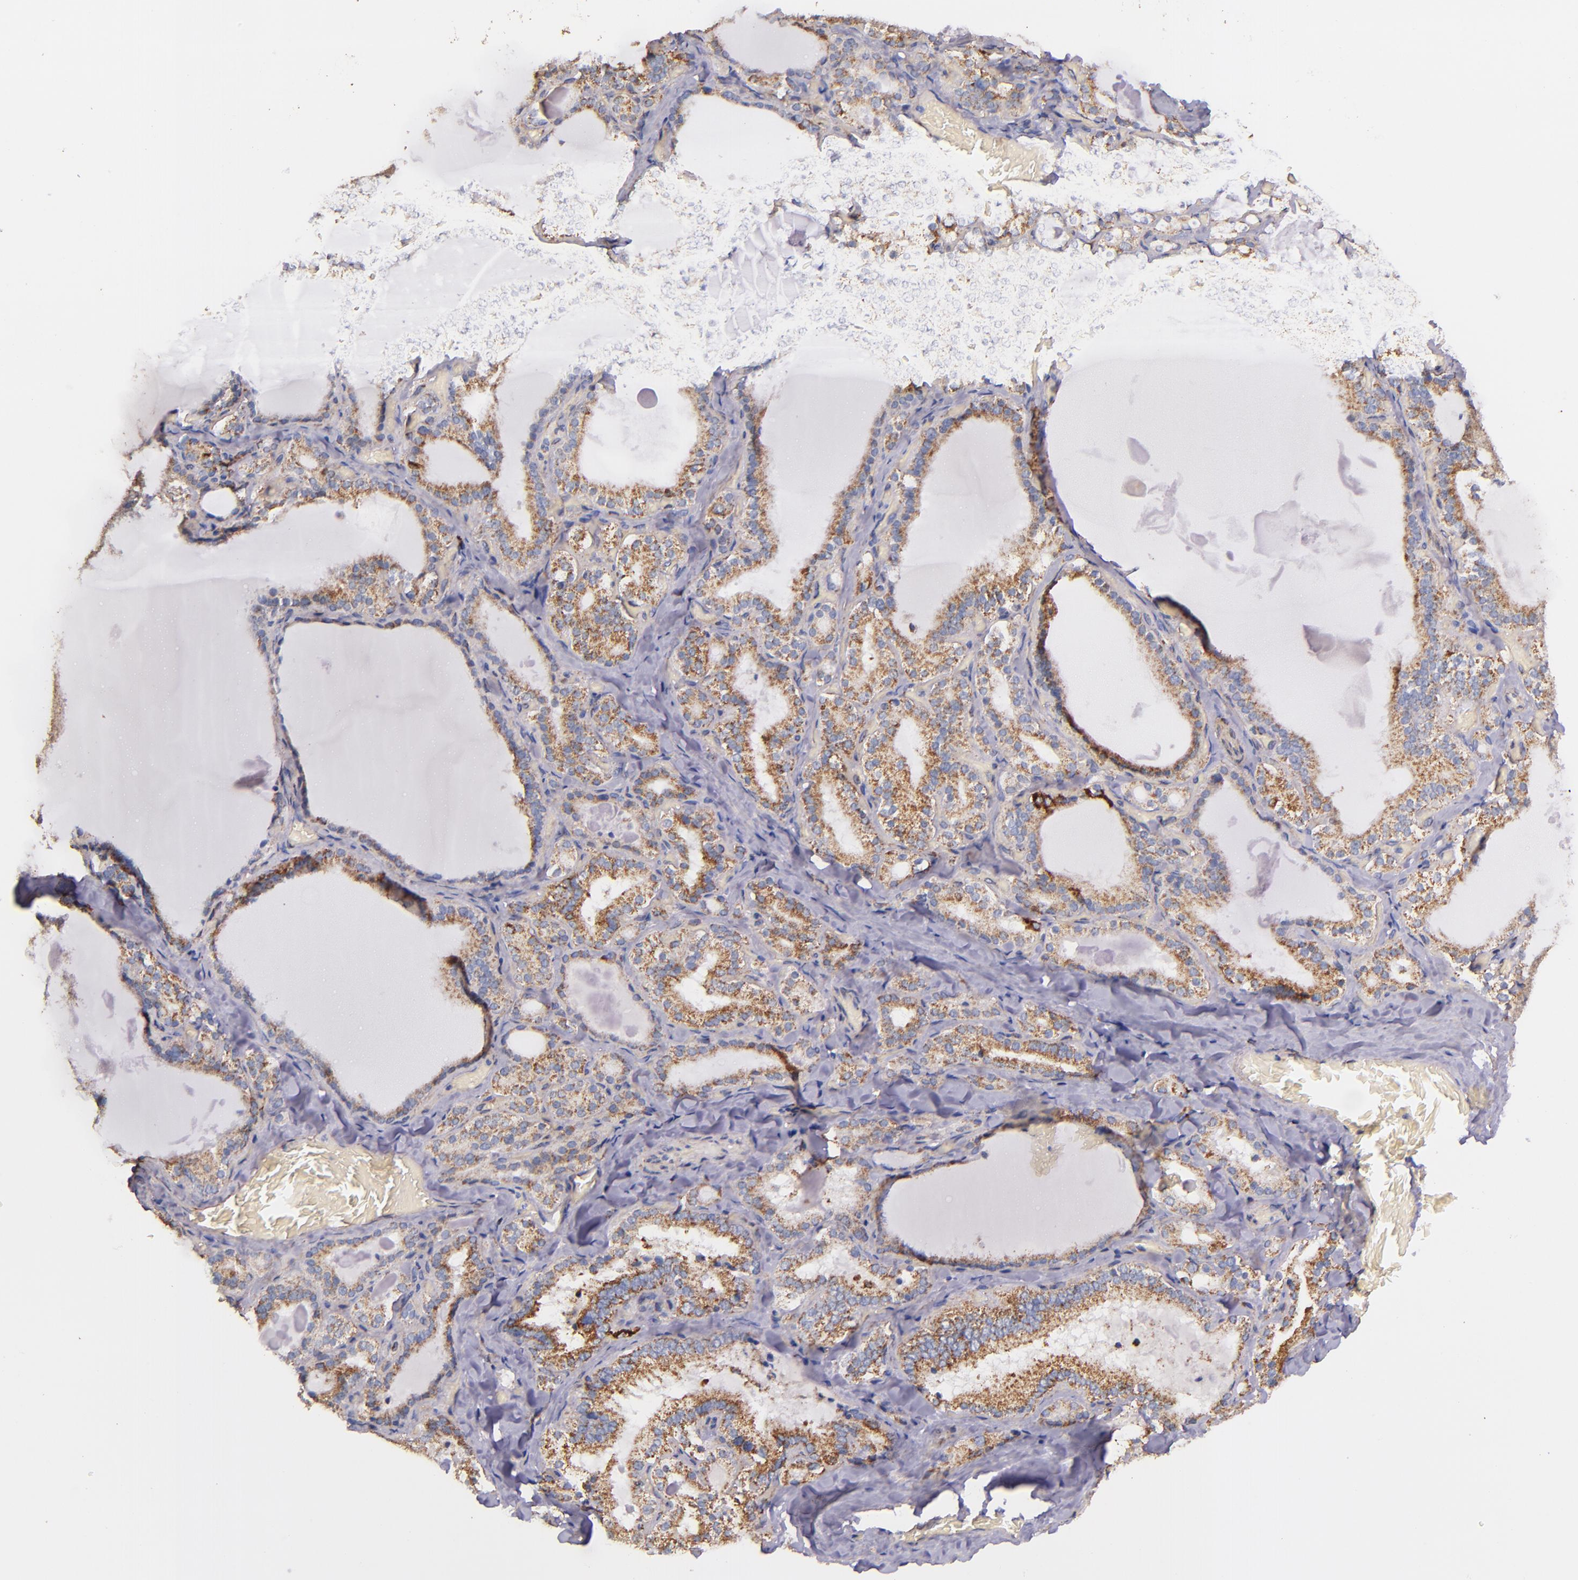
{"staining": {"intensity": "moderate", "quantity": "<25%", "location": "cytoplasmic/membranous"}, "tissue": "thyroid gland", "cell_type": "Glandular cells", "image_type": "normal", "snomed": [{"axis": "morphology", "description": "Normal tissue, NOS"}, {"axis": "topography", "description": "Thyroid gland"}], "caption": "Unremarkable thyroid gland reveals moderate cytoplasmic/membranous staining in about <25% of glandular cells.", "gene": "IDH3G", "patient": {"sex": "female", "age": 33}}